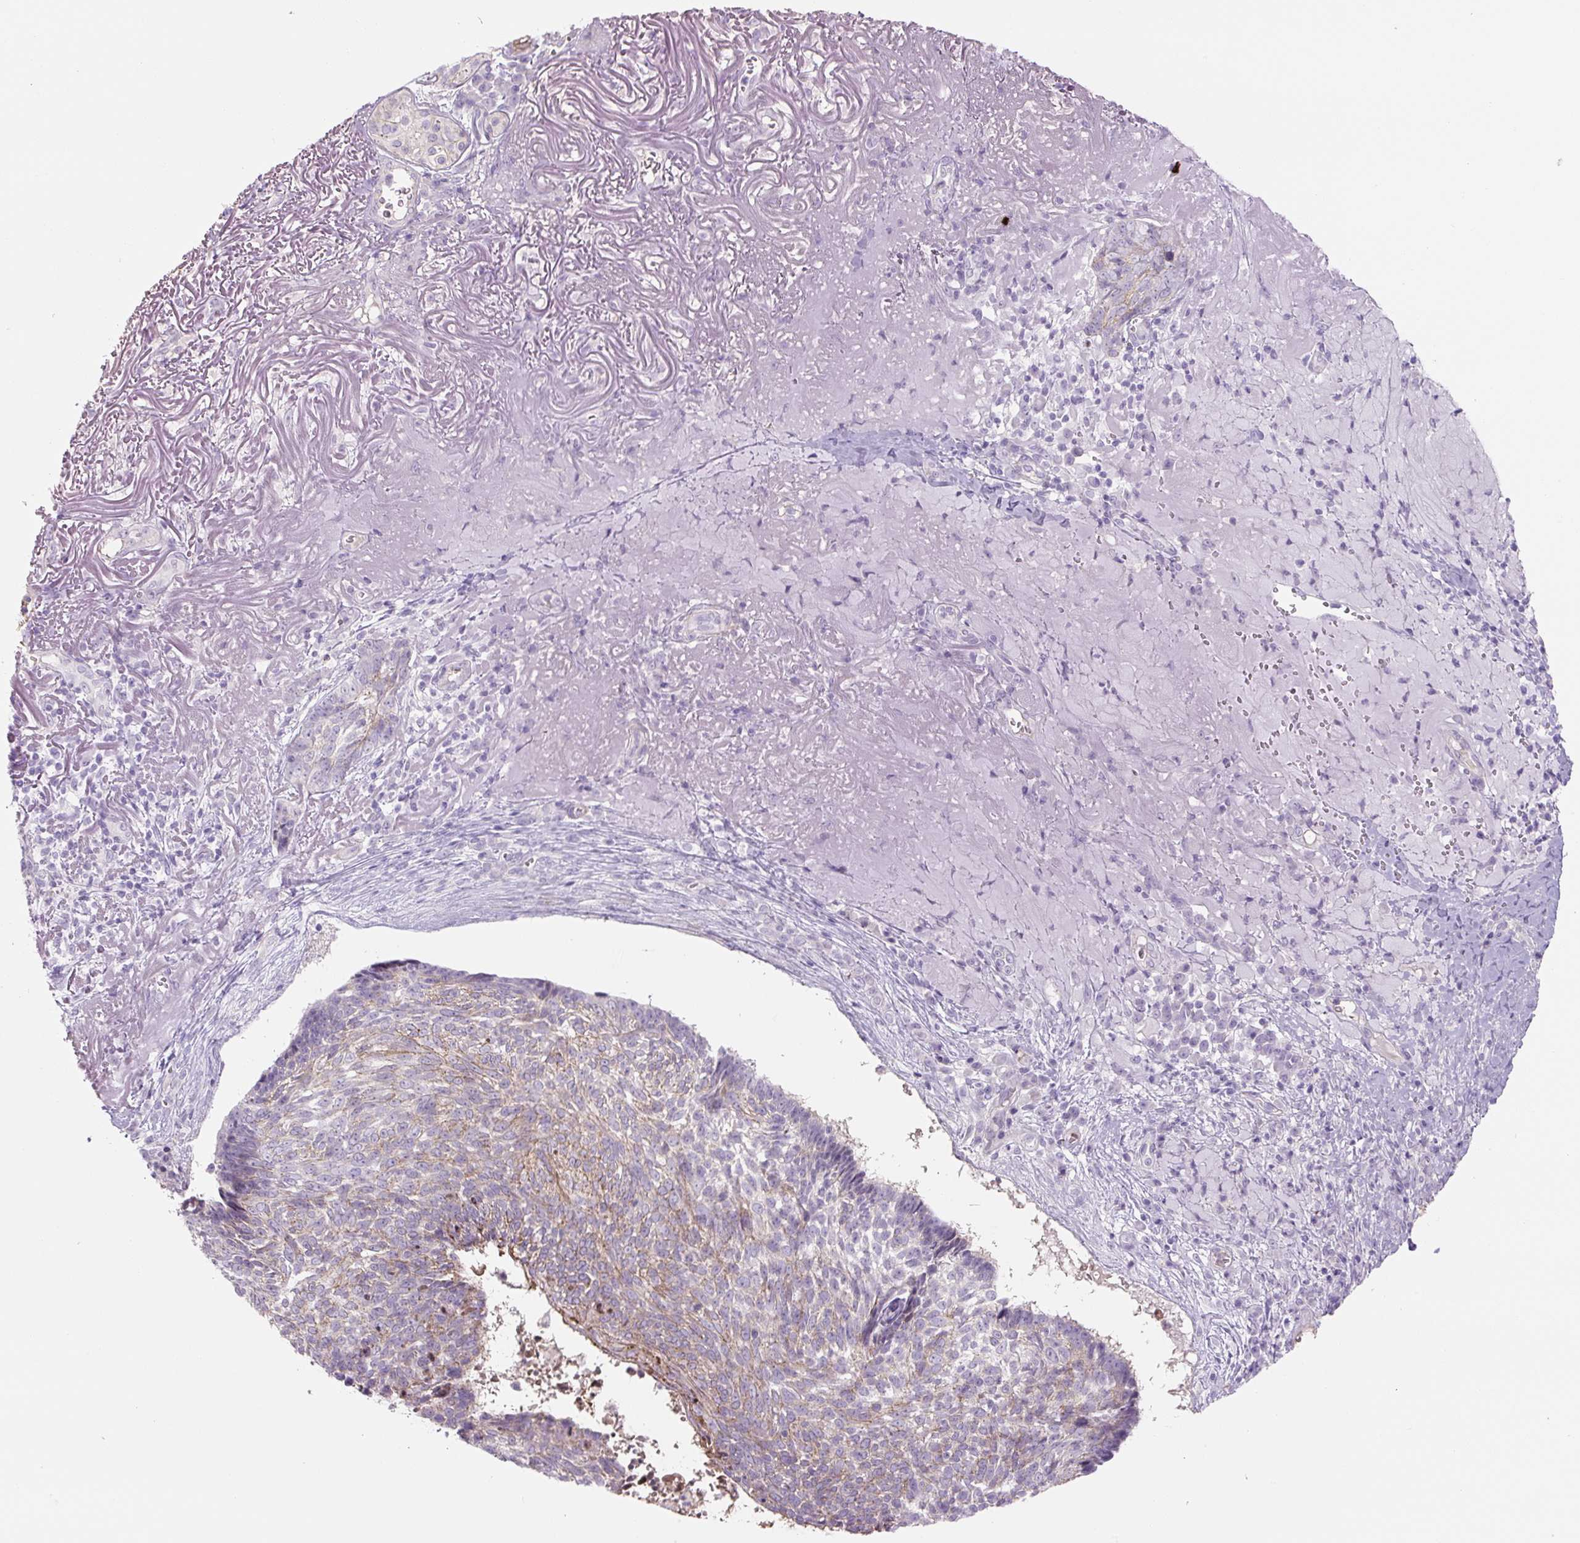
{"staining": {"intensity": "weak", "quantity": "25%-75%", "location": "cytoplasmic/membranous"}, "tissue": "skin cancer", "cell_type": "Tumor cells", "image_type": "cancer", "snomed": [{"axis": "morphology", "description": "Basal cell carcinoma"}, {"axis": "topography", "description": "Skin"}, {"axis": "topography", "description": "Skin of face"}], "caption": "About 25%-75% of tumor cells in human skin cancer (basal cell carcinoma) show weak cytoplasmic/membranous protein positivity as visualized by brown immunohistochemical staining.", "gene": "PRM1", "patient": {"sex": "female", "age": 95}}